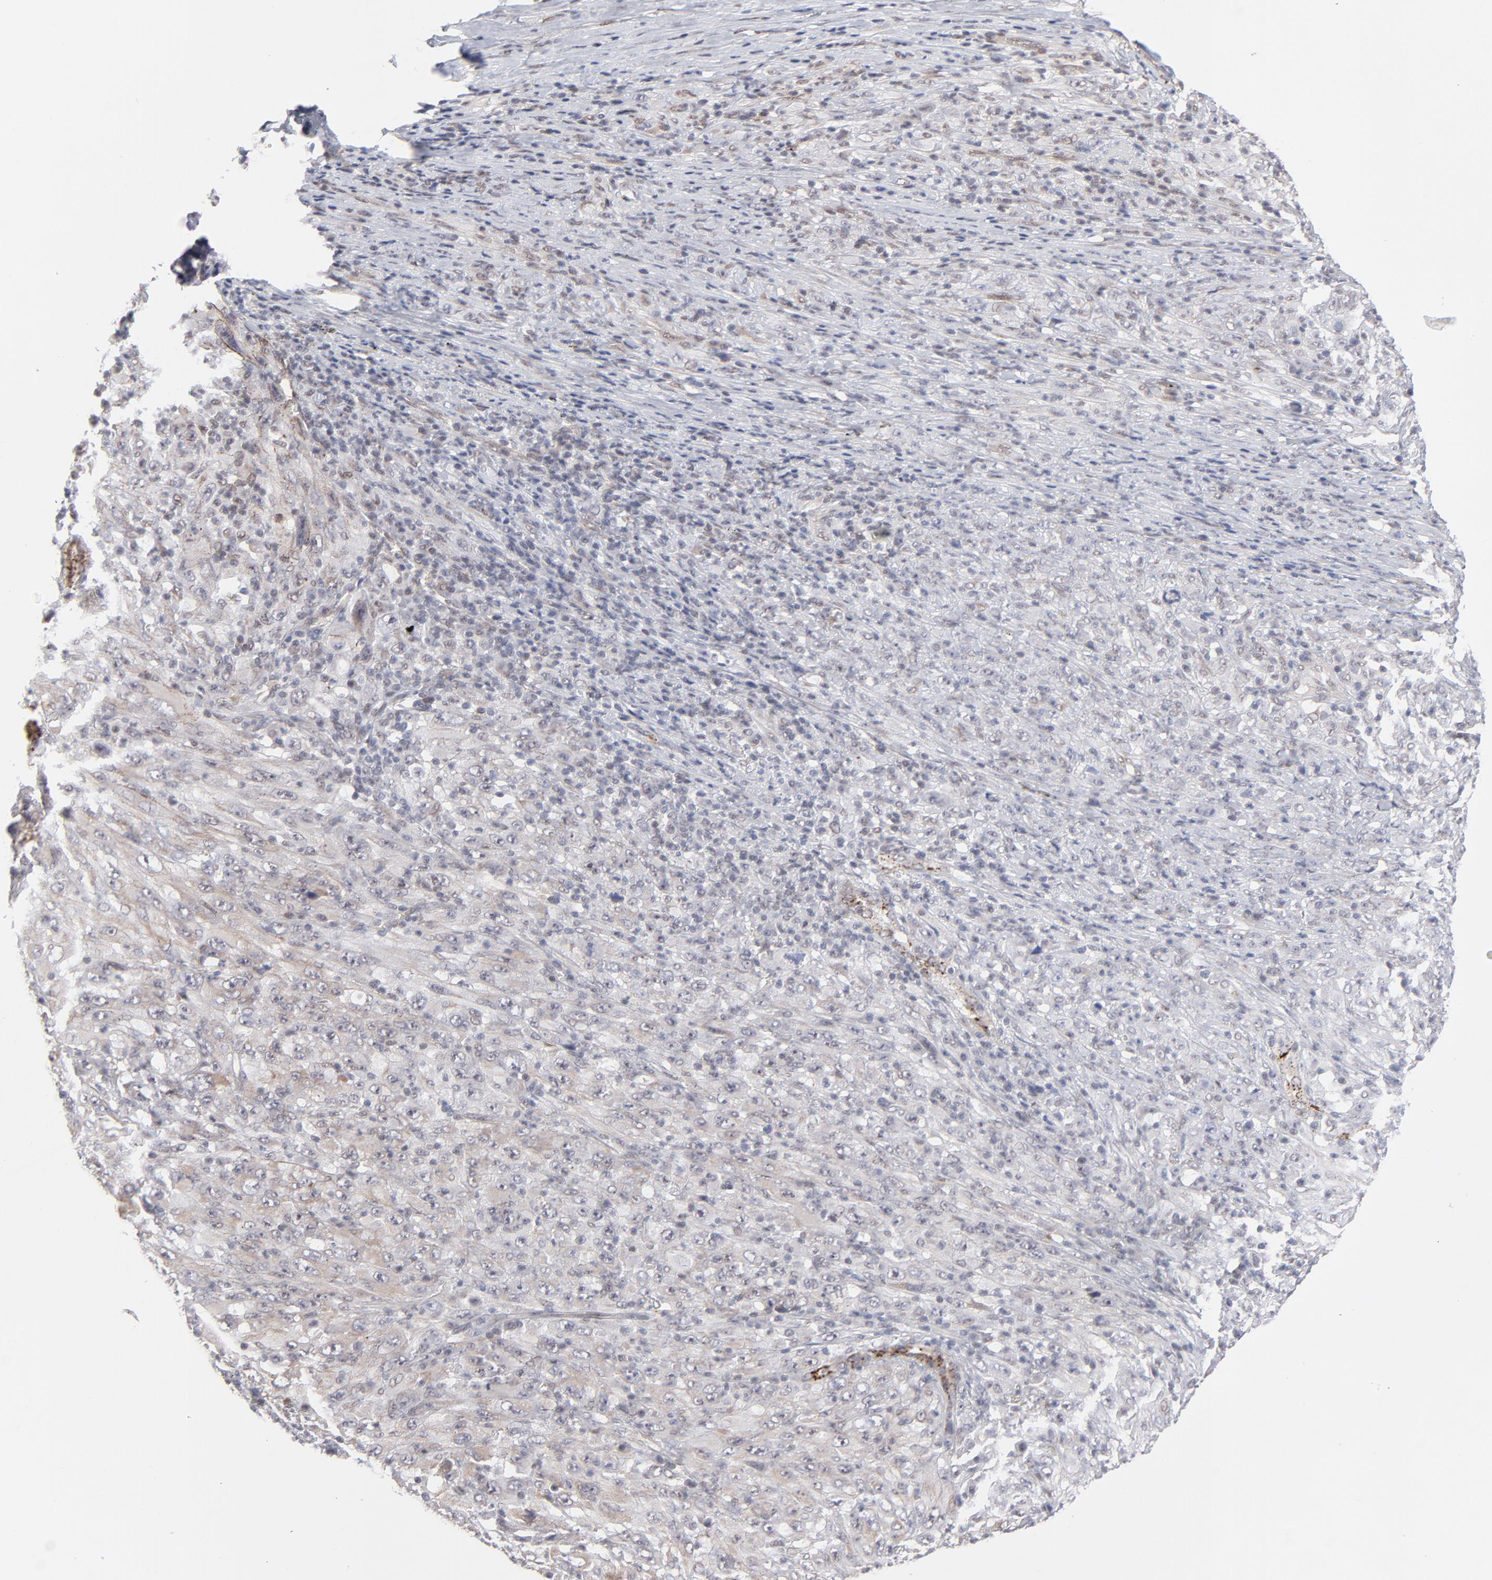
{"staining": {"intensity": "weak", "quantity": "25%-75%", "location": "cytoplasmic/membranous"}, "tissue": "melanoma", "cell_type": "Tumor cells", "image_type": "cancer", "snomed": [{"axis": "morphology", "description": "Malignant melanoma, Metastatic site"}, {"axis": "topography", "description": "Skin"}], "caption": "A low amount of weak cytoplasmic/membranous expression is appreciated in about 25%-75% of tumor cells in melanoma tissue.", "gene": "NBN", "patient": {"sex": "female", "age": 56}}